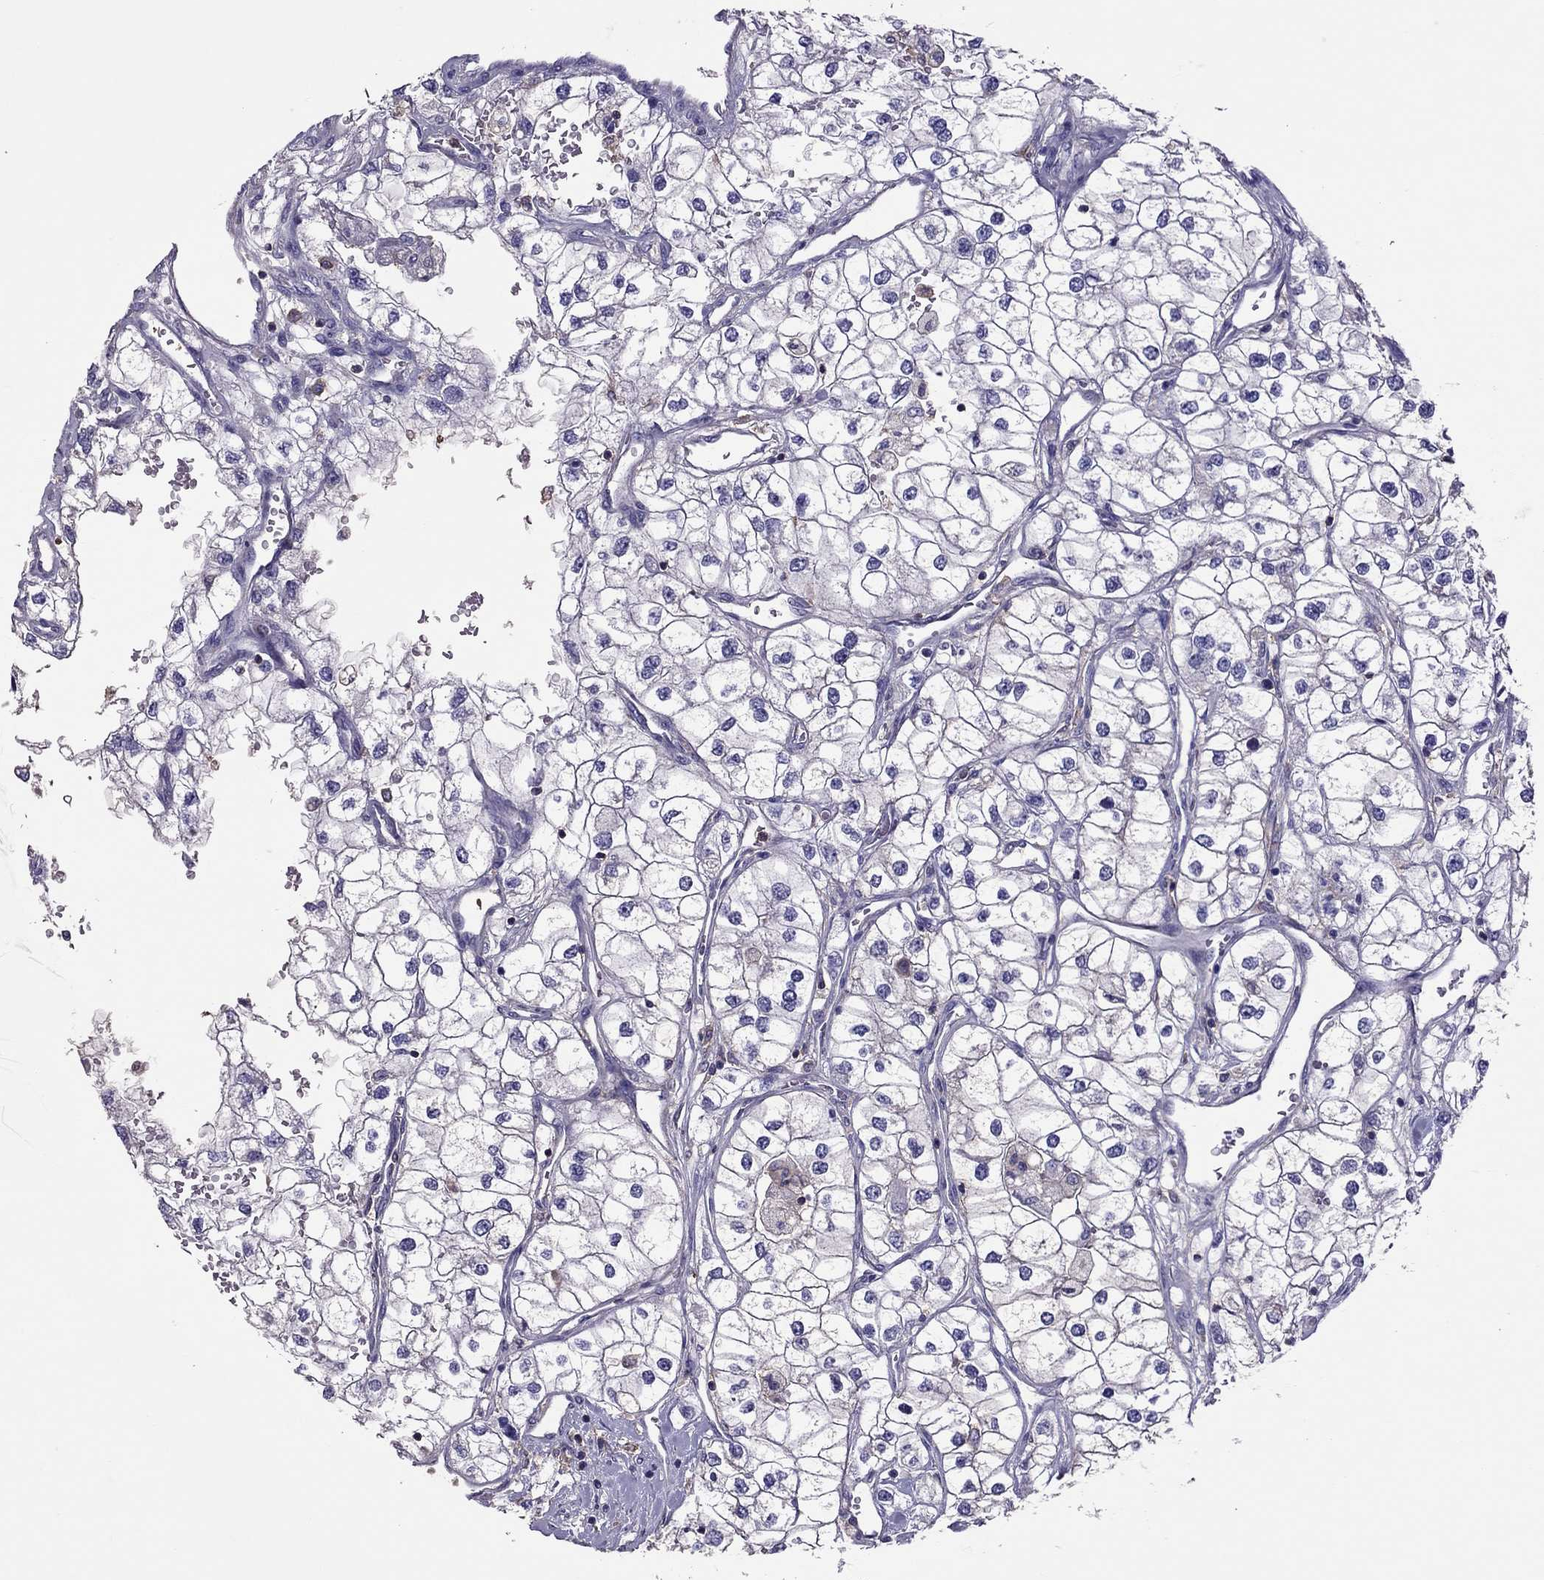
{"staining": {"intensity": "negative", "quantity": "none", "location": "none"}, "tissue": "renal cancer", "cell_type": "Tumor cells", "image_type": "cancer", "snomed": [{"axis": "morphology", "description": "Adenocarcinoma, NOS"}, {"axis": "topography", "description": "Kidney"}], "caption": "Protein analysis of renal cancer (adenocarcinoma) shows no significant expression in tumor cells. (Brightfield microscopy of DAB immunohistochemistry (IHC) at high magnification).", "gene": "TEX22", "patient": {"sex": "male", "age": 59}}